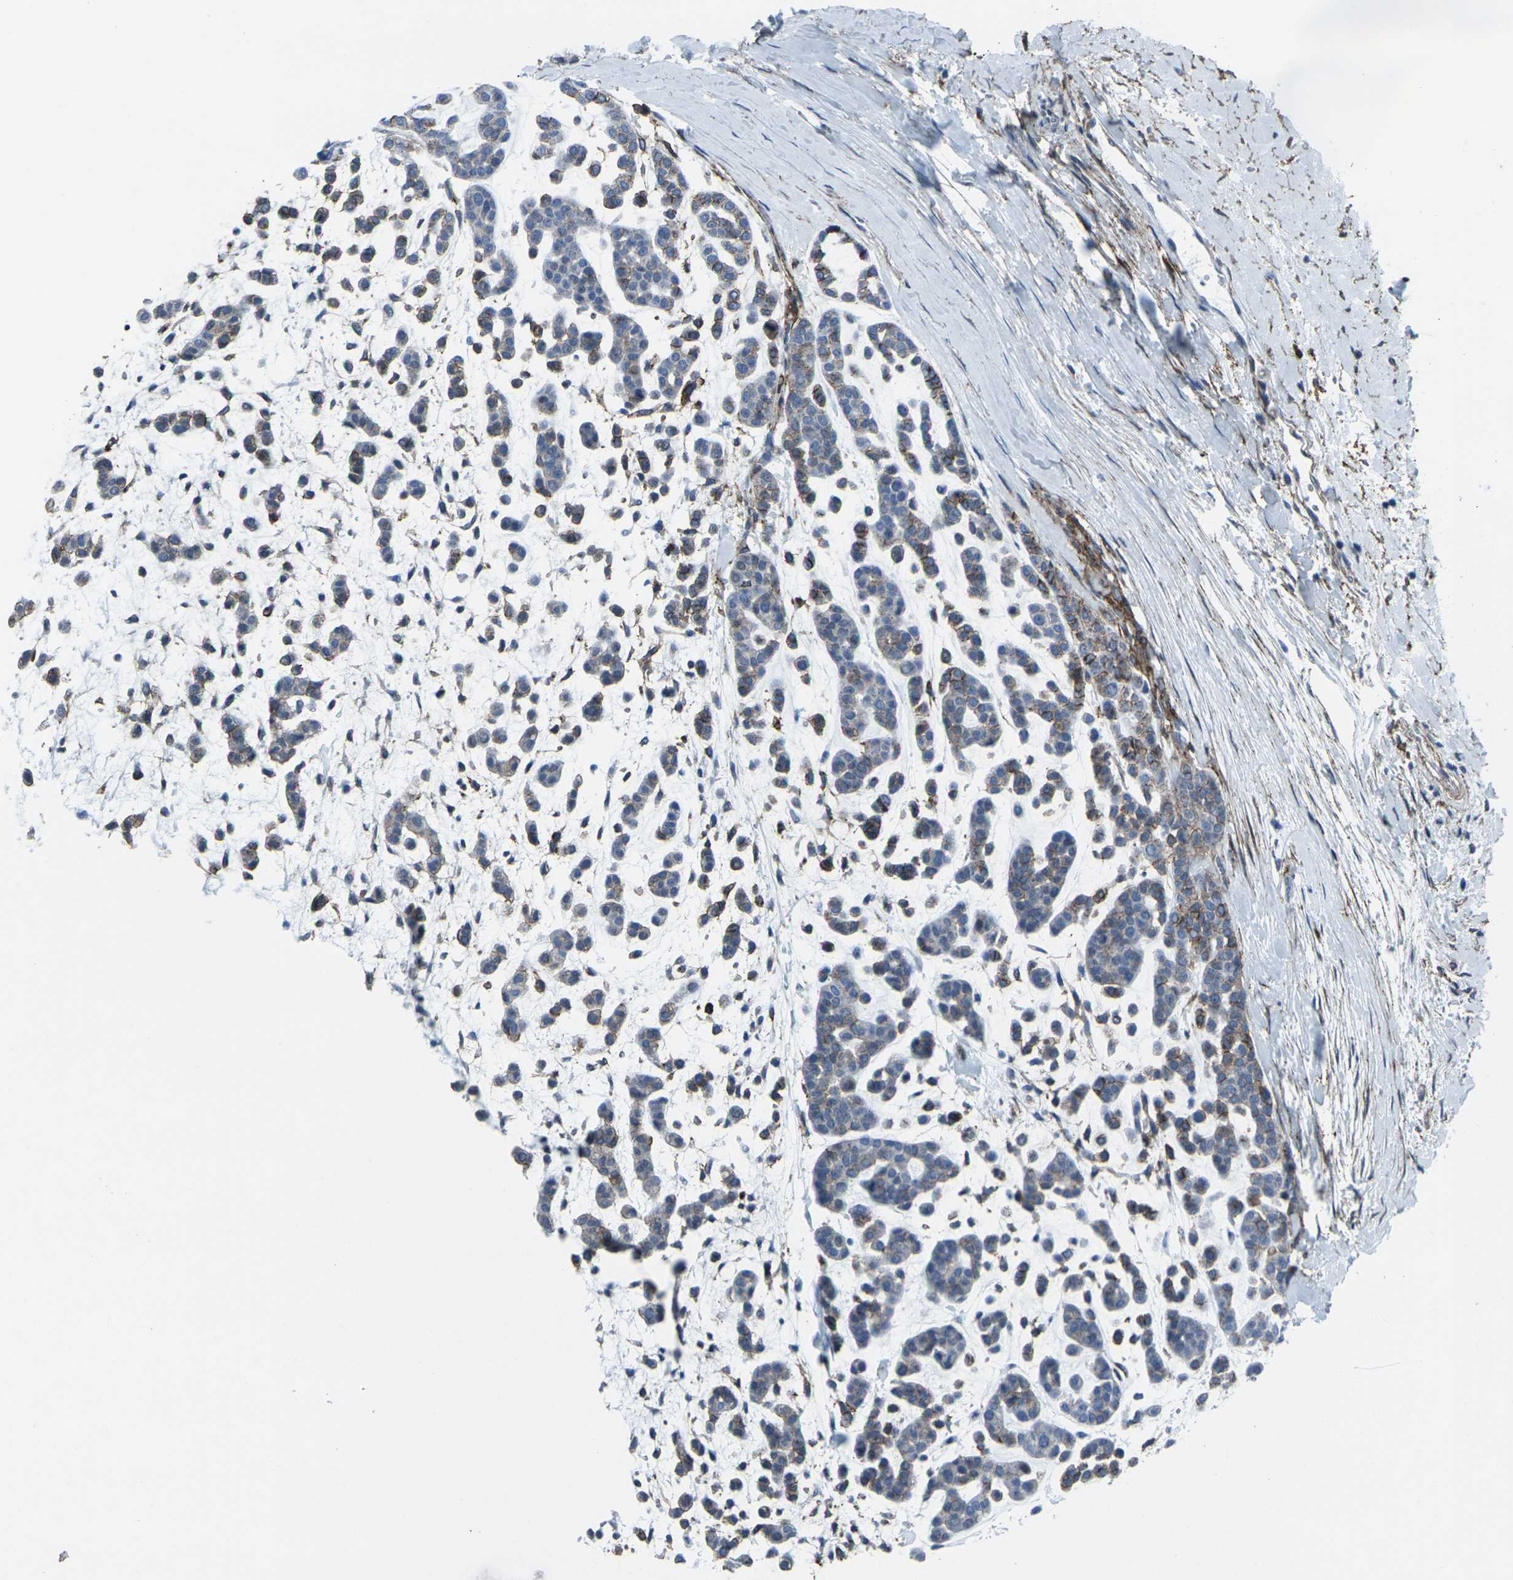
{"staining": {"intensity": "weak", "quantity": "25%-75%", "location": "cytoplasmic/membranous"}, "tissue": "head and neck cancer", "cell_type": "Tumor cells", "image_type": "cancer", "snomed": [{"axis": "morphology", "description": "Adenocarcinoma, NOS"}, {"axis": "morphology", "description": "Adenoma, NOS"}, {"axis": "topography", "description": "Head-Neck"}], "caption": "This micrograph demonstrates head and neck cancer stained with immunohistochemistry to label a protein in brown. The cytoplasmic/membranous of tumor cells show weak positivity for the protein. Nuclei are counter-stained blue.", "gene": "CDH11", "patient": {"sex": "female", "age": 55}}